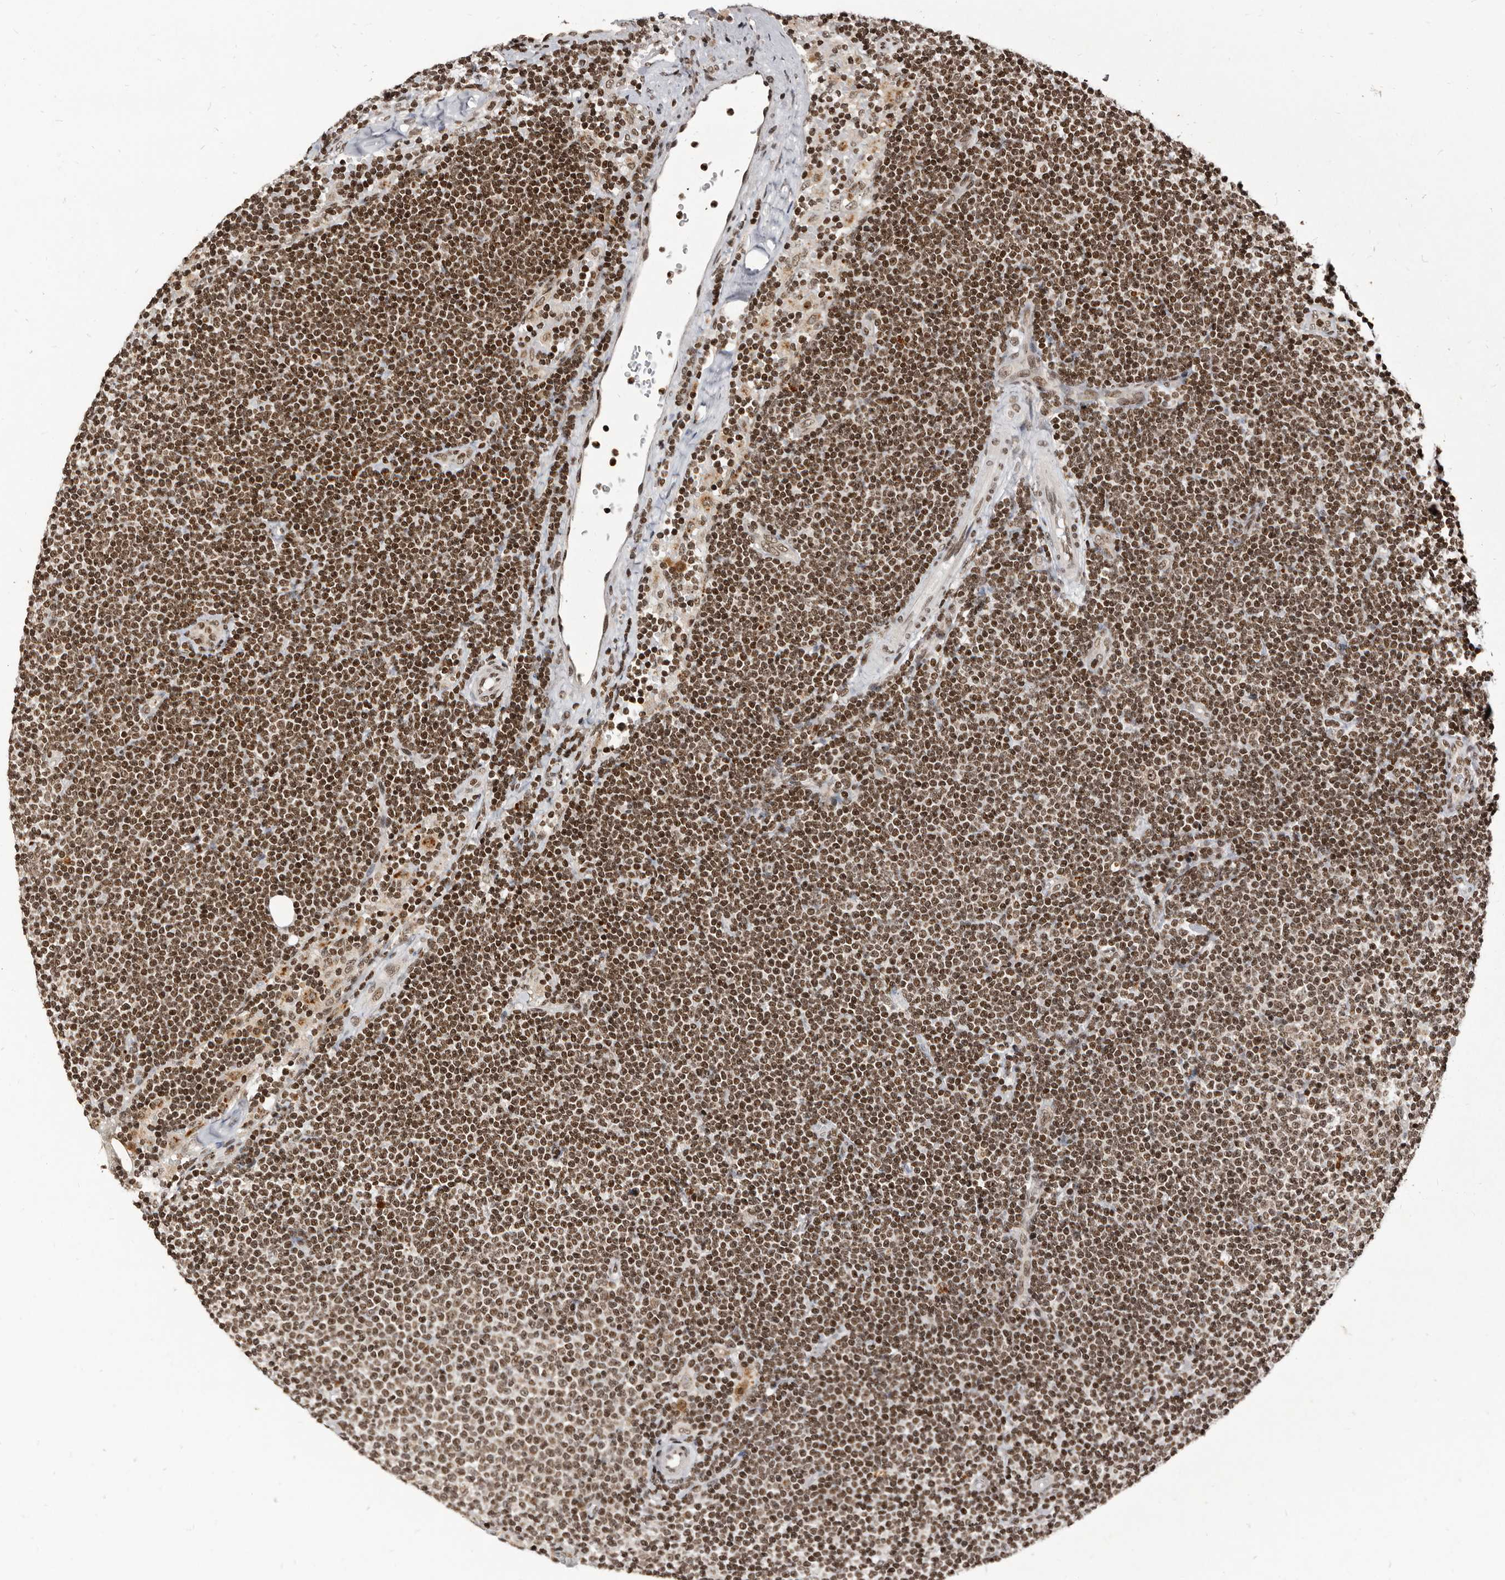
{"staining": {"intensity": "moderate", "quantity": ">75%", "location": "nuclear"}, "tissue": "lymphoma", "cell_type": "Tumor cells", "image_type": "cancer", "snomed": [{"axis": "morphology", "description": "Malignant lymphoma, non-Hodgkin's type, Low grade"}, {"axis": "topography", "description": "Lymph node"}], "caption": "Immunohistochemical staining of human malignant lymphoma, non-Hodgkin's type (low-grade) displays medium levels of moderate nuclear protein expression in about >75% of tumor cells. Using DAB (3,3'-diaminobenzidine) (brown) and hematoxylin (blue) stains, captured at high magnification using brightfield microscopy.", "gene": "THUMPD1", "patient": {"sex": "female", "age": 53}}